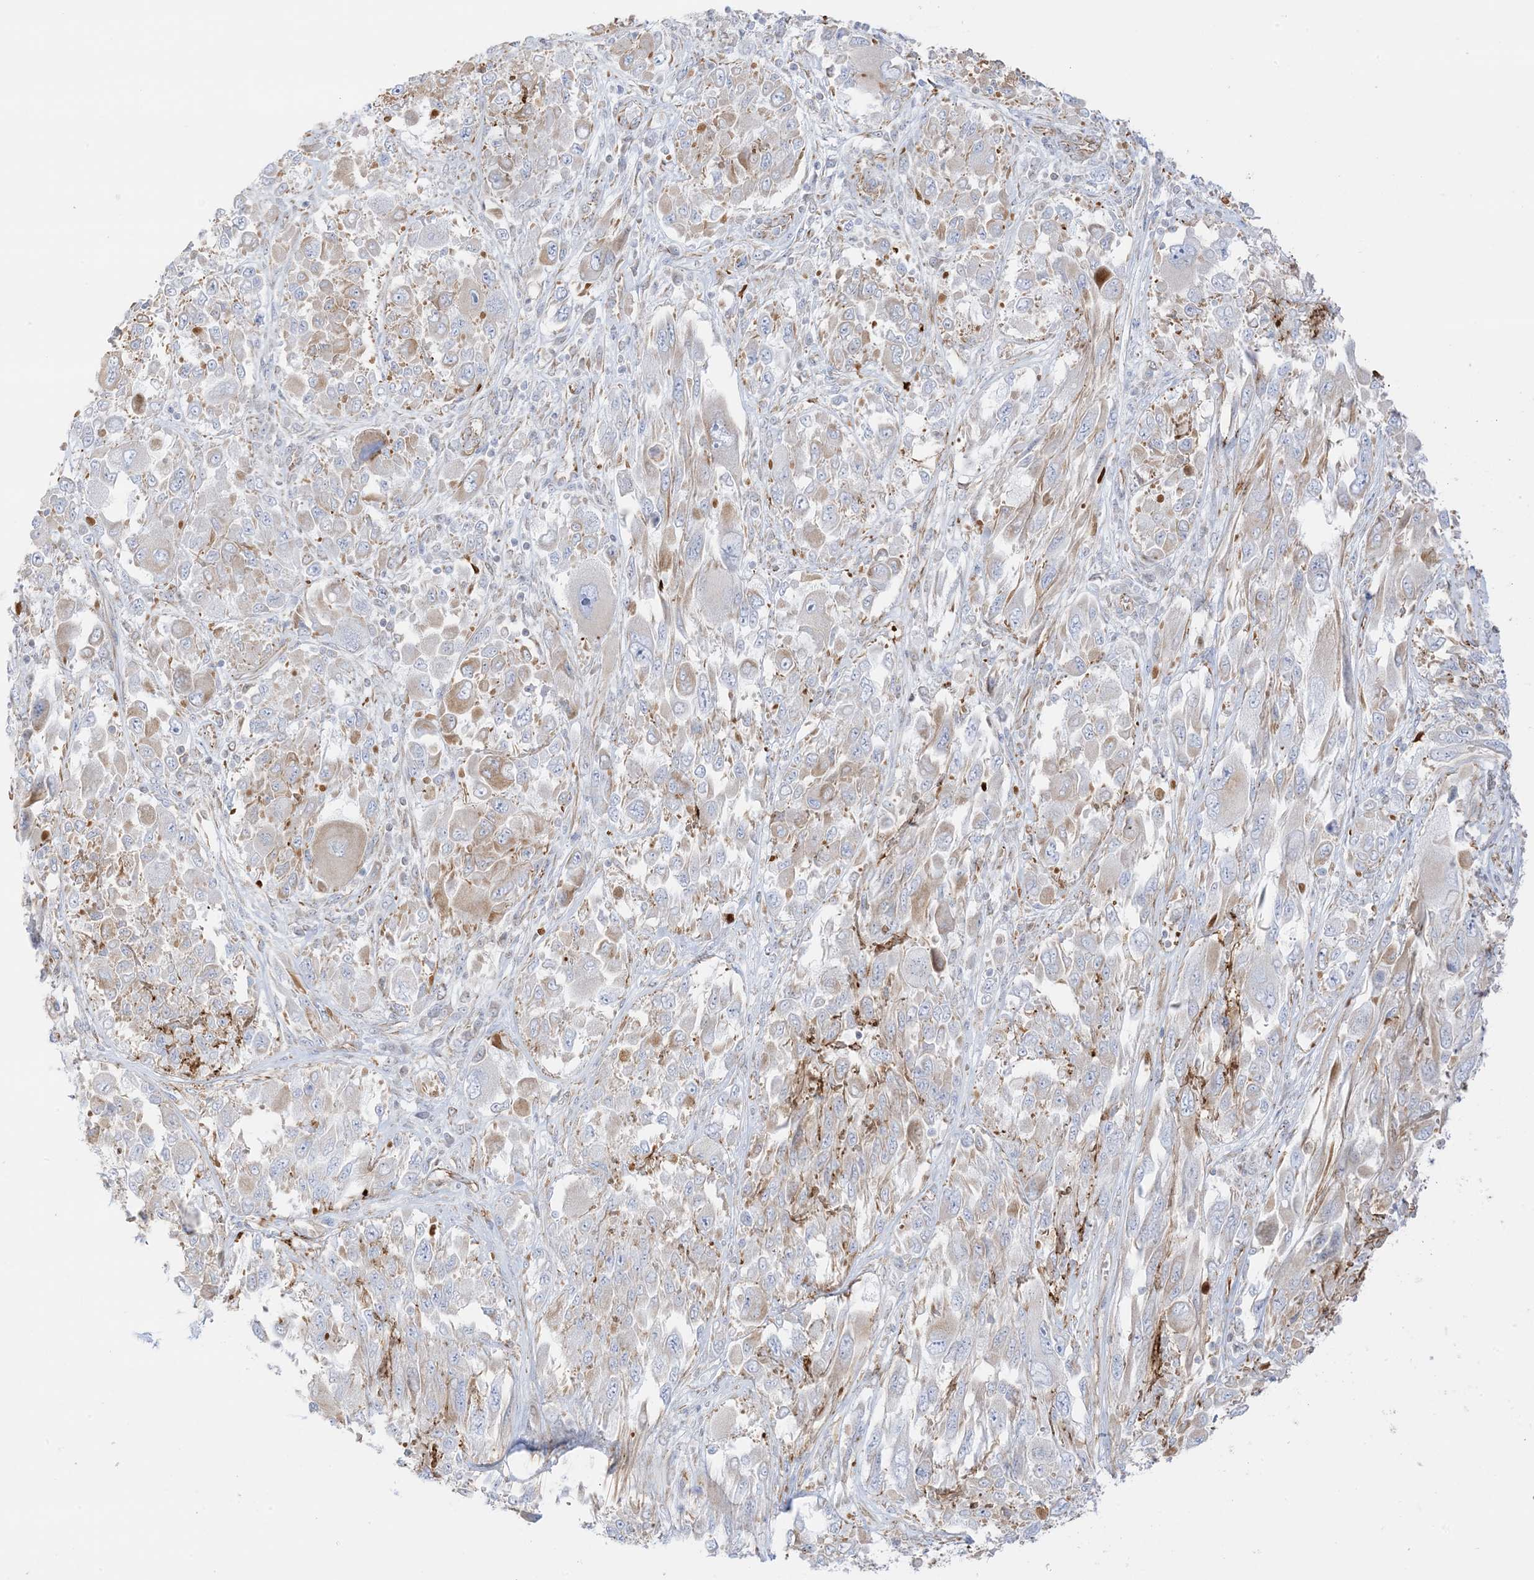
{"staining": {"intensity": "weak", "quantity": "<25%", "location": "cytoplasmic/membranous"}, "tissue": "melanoma", "cell_type": "Tumor cells", "image_type": "cancer", "snomed": [{"axis": "morphology", "description": "Malignant melanoma, NOS"}, {"axis": "topography", "description": "Skin"}], "caption": "An IHC photomicrograph of melanoma is shown. There is no staining in tumor cells of melanoma. (Stains: DAB (3,3'-diaminobenzidine) immunohistochemistry (IHC) with hematoxylin counter stain, Microscopy: brightfield microscopy at high magnification).", "gene": "PID1", "patient": {"sex": "female", "age": 91}}